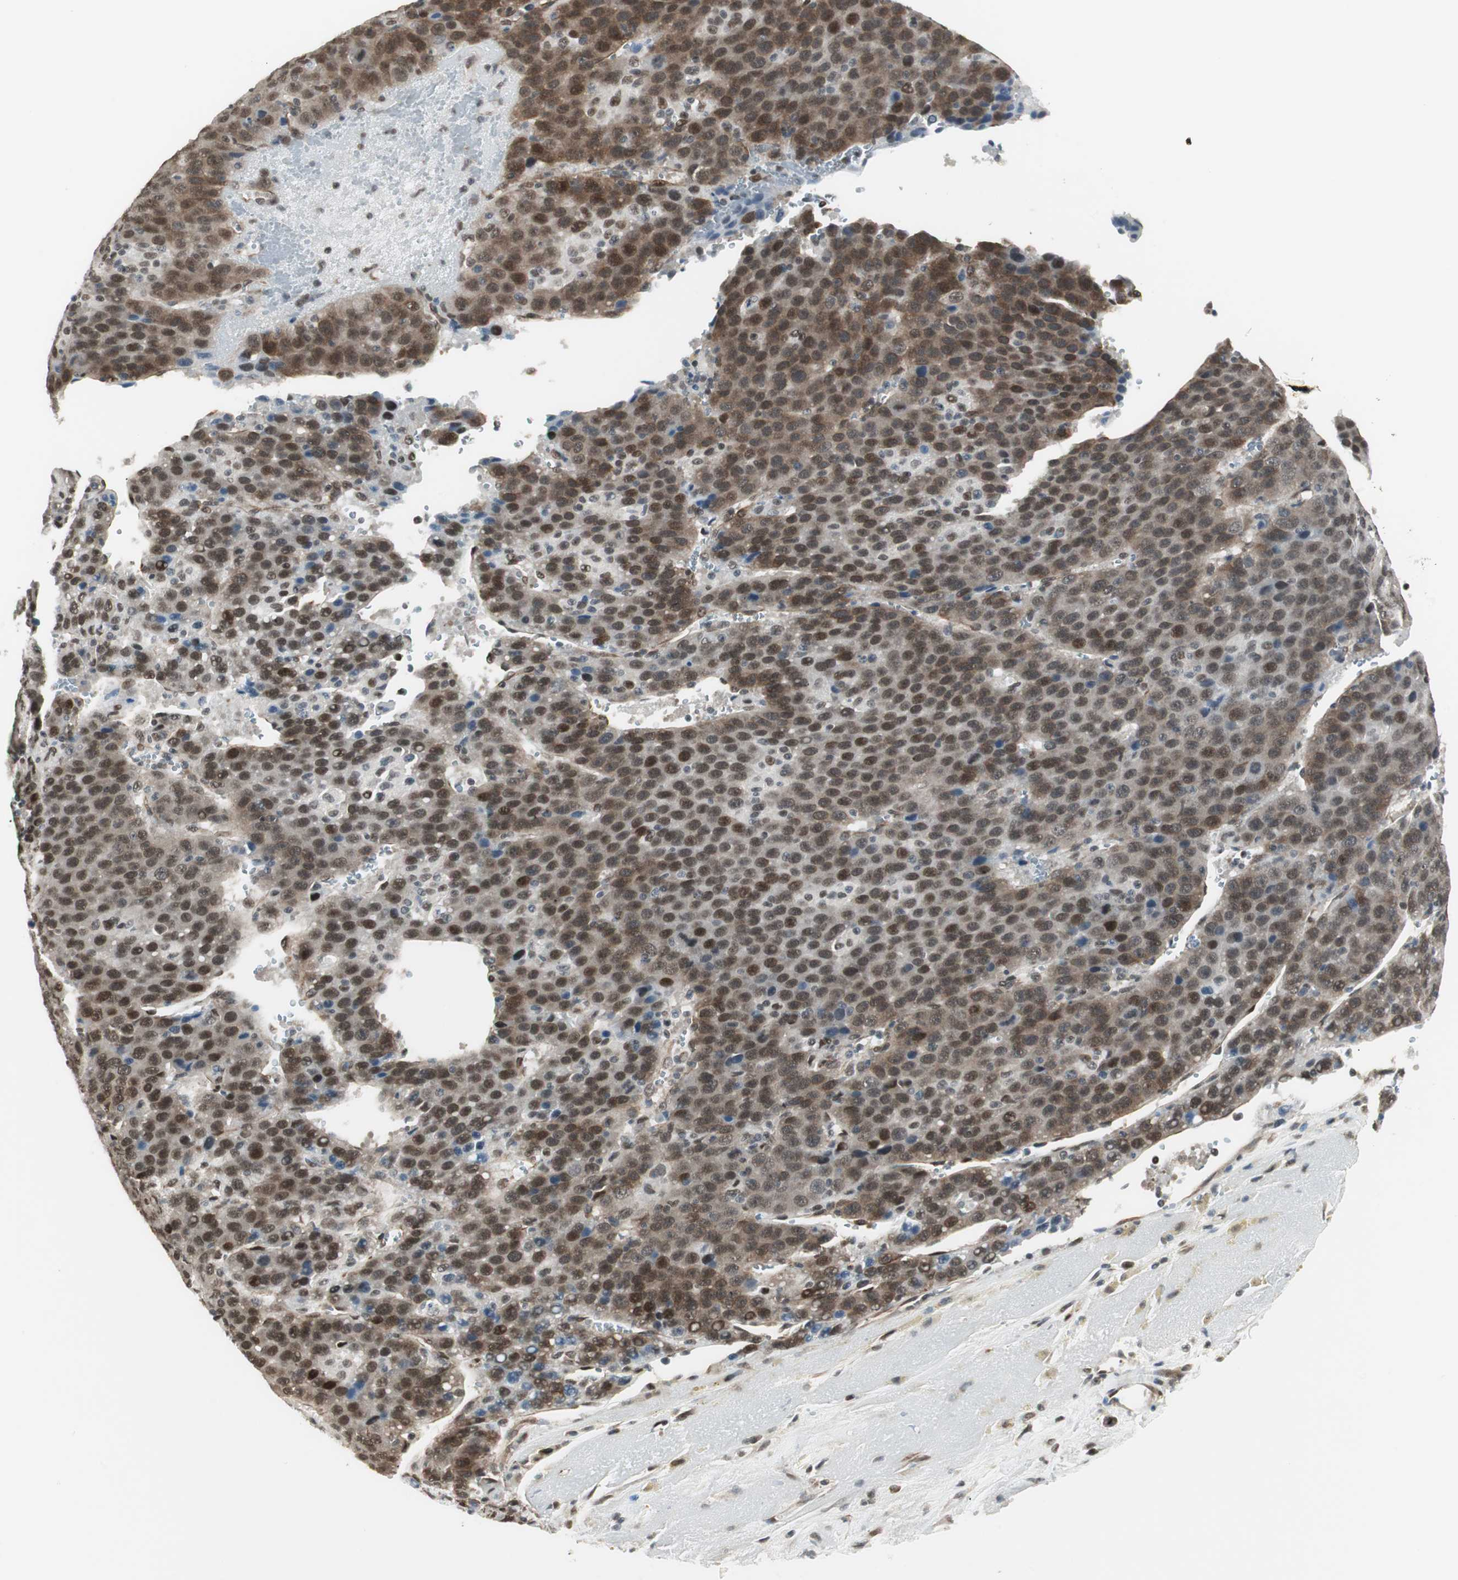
{"staining": {"intensity": "moderate", "quantity": ">75%", "location": "cytoplasmic/membranous,nuclear"}, "tissue": "liver cancer", "cell_type": "Tumor cells", "image_type": "cancer", "snomed": [{"axis": "morphology", "description": "Carcinoma, Hepatocellular, NOS"}, {"axis": "topography", "description": "Liver"}], "caption": "Protein expression analysis of liver cancer demonstrates moderate cytoplasmic/membranous and nuclear expression in approximately >75% of tumor cells.", "gene": "ZBTB17", "patient": {"sex": "female", "age": 53}}